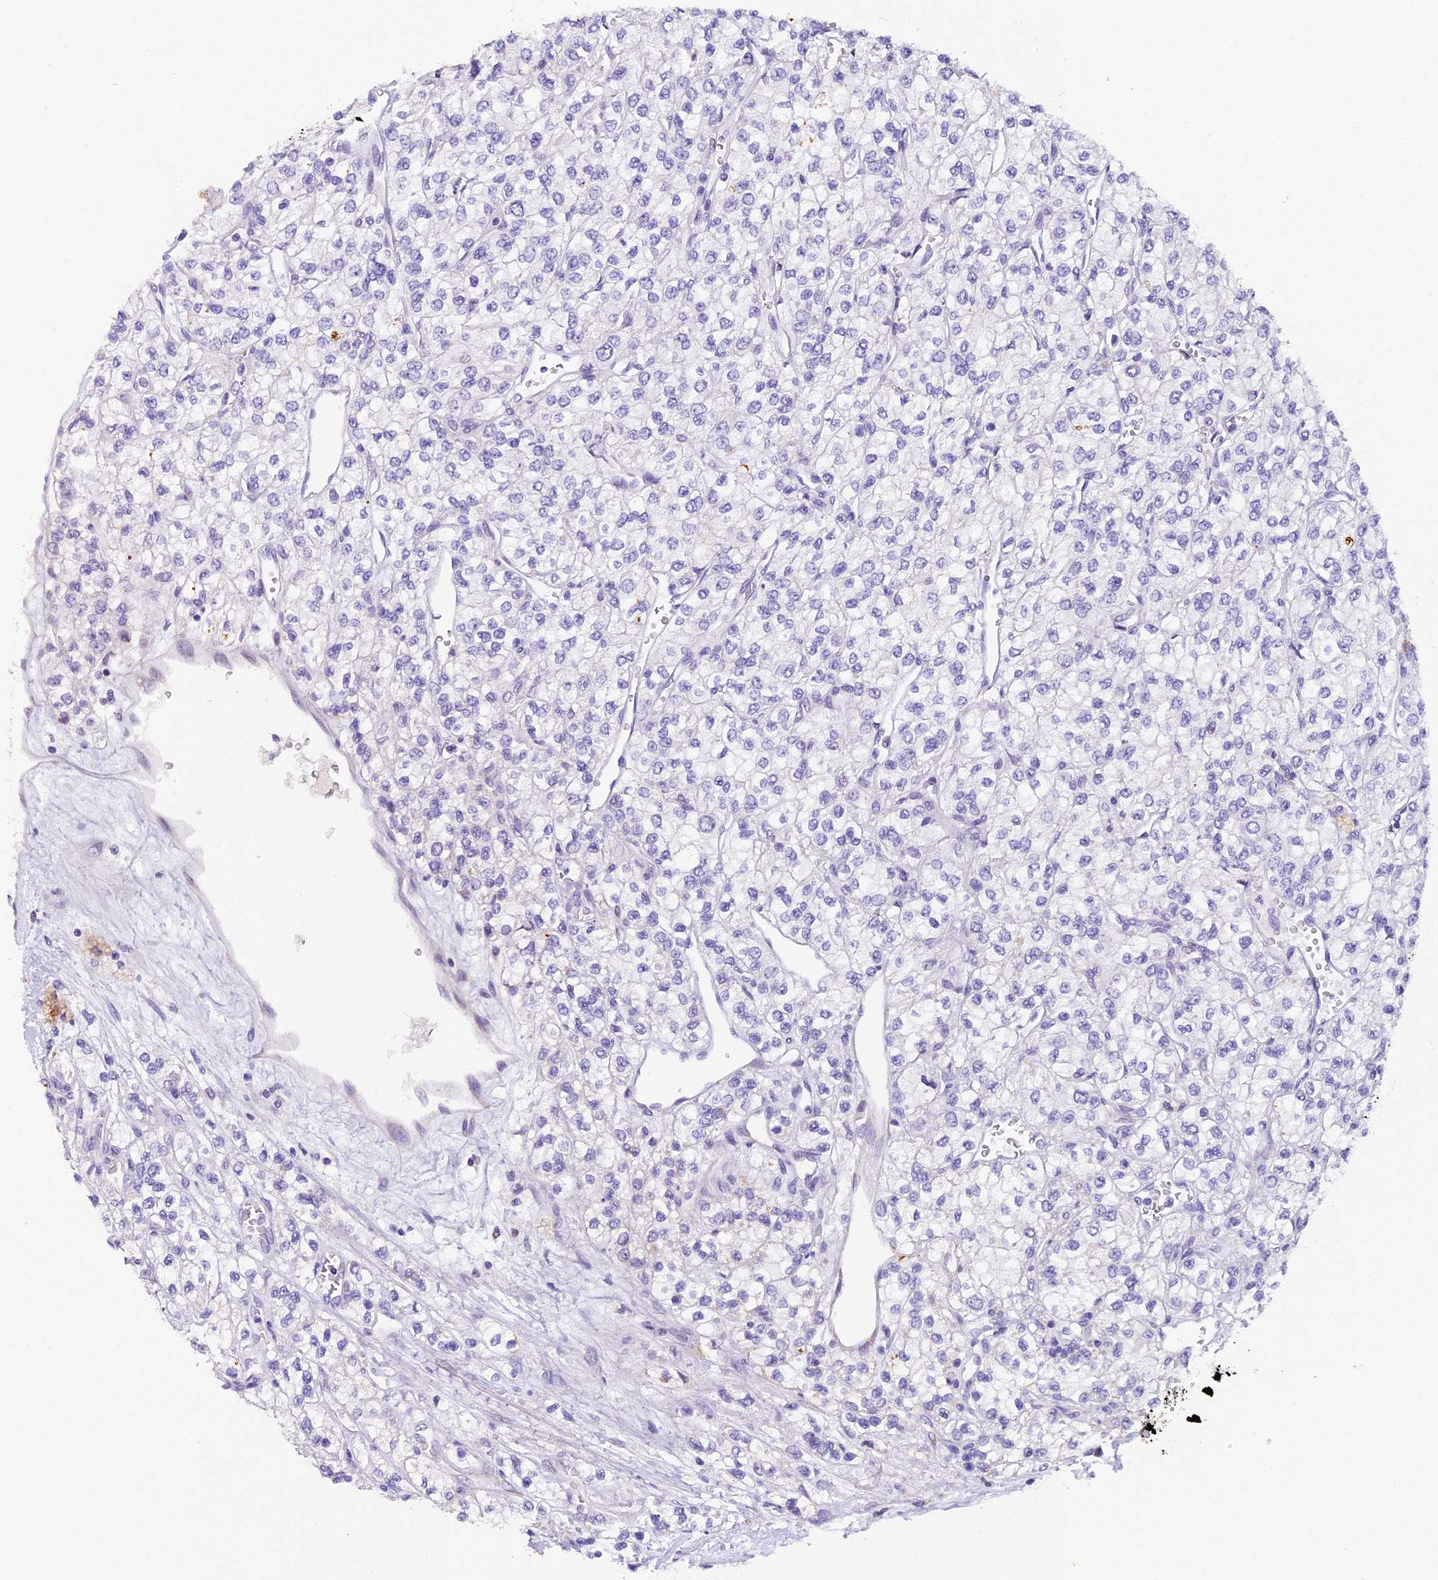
{"staining": {"intensity": "negative", "quantity": "none", "location": "none"}, "tissue": "renal cancer", "cell_type": "Tumor cells", "image_type": "cancer", "snomed": [{"axis": "morphology", "description": "Adenocarcinoma, NOS"}, {"axis": "topography", "description": "Kidney"}], "caption": "Tumor cells show no significant expression in adenocarcinoma (renal).", "gene": "TFAM", "patient": {"sex": "male", "age": 80}}